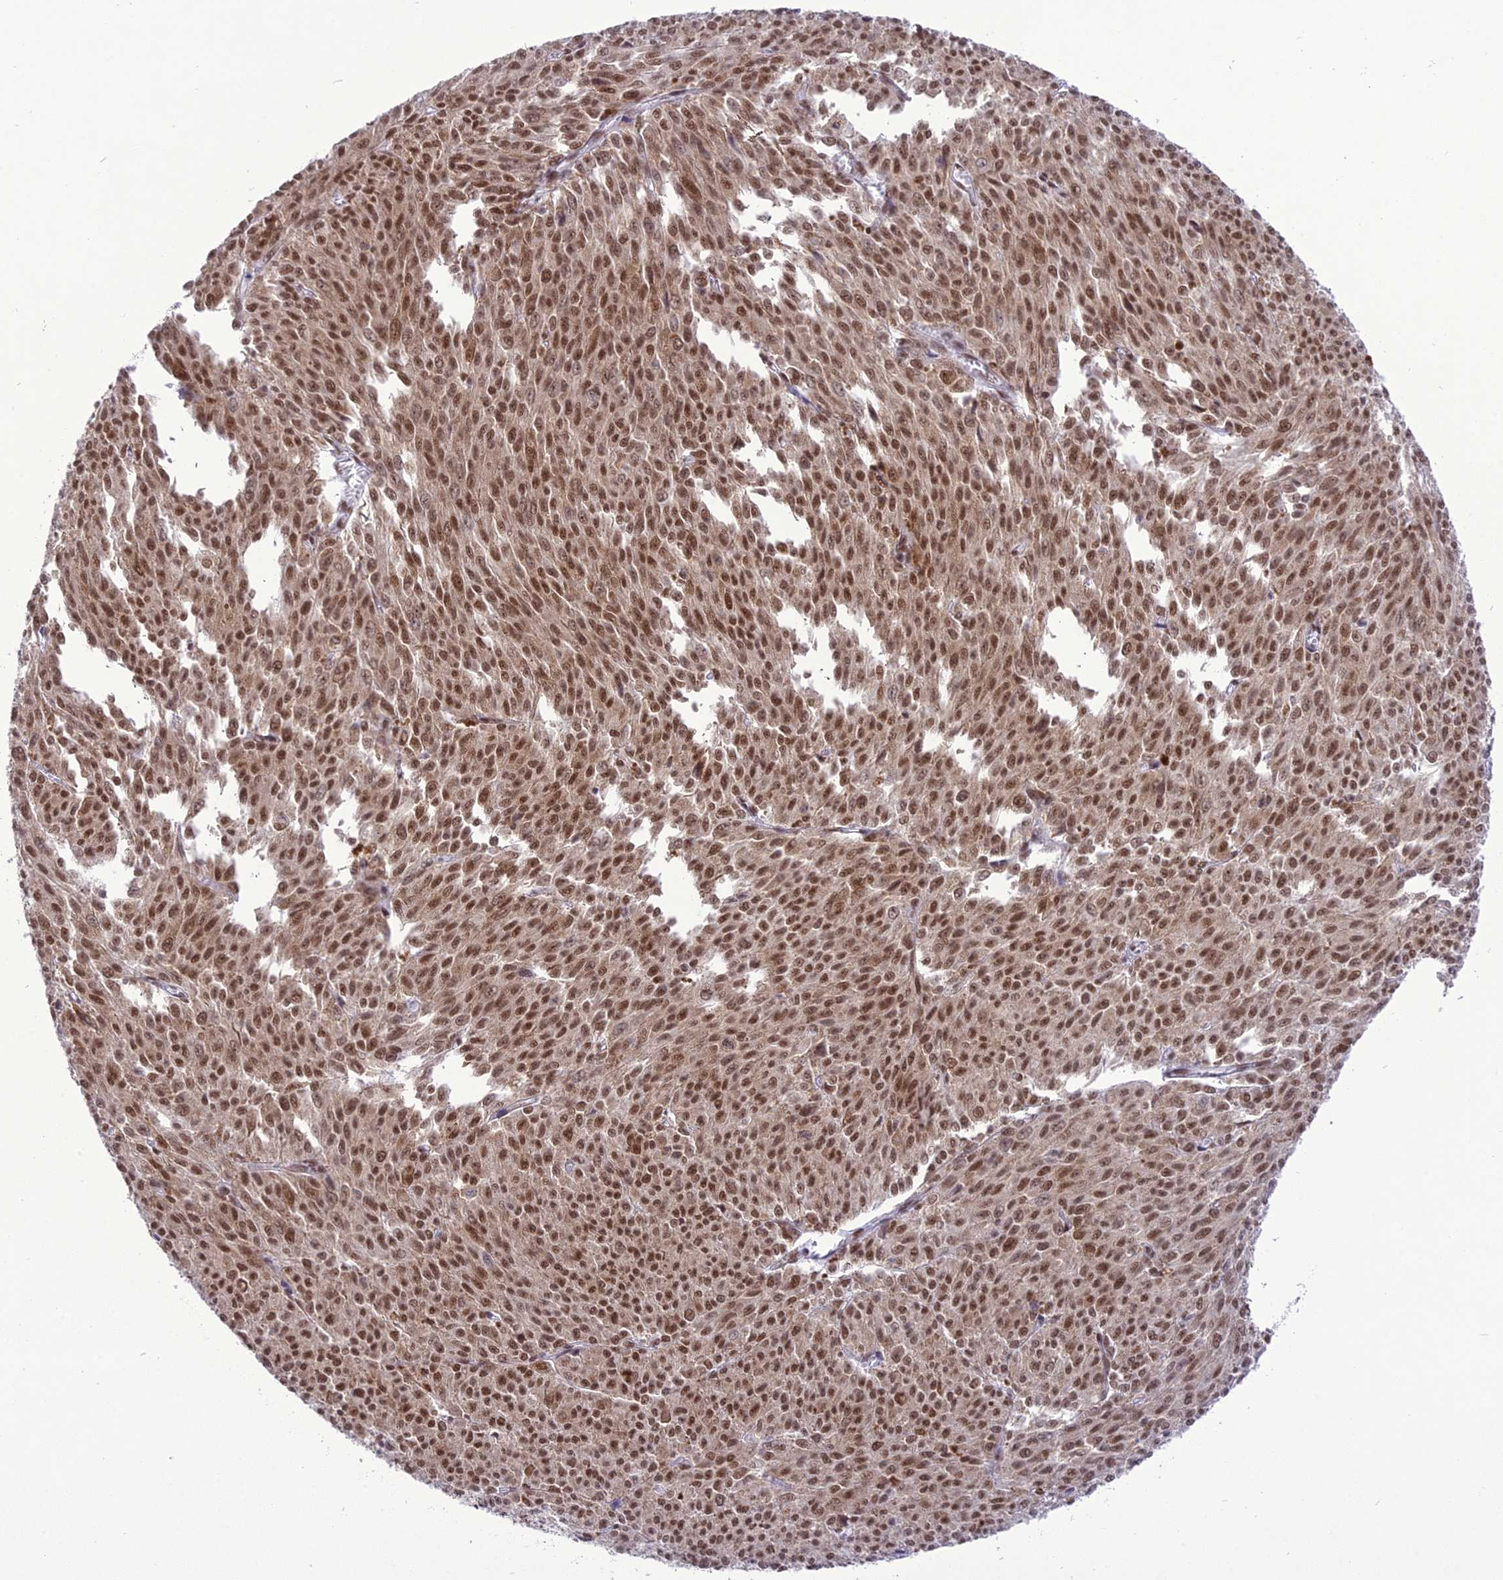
{"staining": {"intensity": "moderate", "quantity": ">75%", "location": "nuclear"}, "tissue": "melanoma", "cell_type": "Tumor cells", "image_type": "cancer", "snomed": [{"axis": "morphology", "description": "Malignant melanoma, NOS"}, {"axis": "topography", "description": "Skin"}], "caption": "IHC (DAB) staining of malignant melanoma exhibits moderate nuclear protein expression in about >75% of tumor cells.", "gene": "DDX1", "patient": {"sex": "female", "age": 52}}